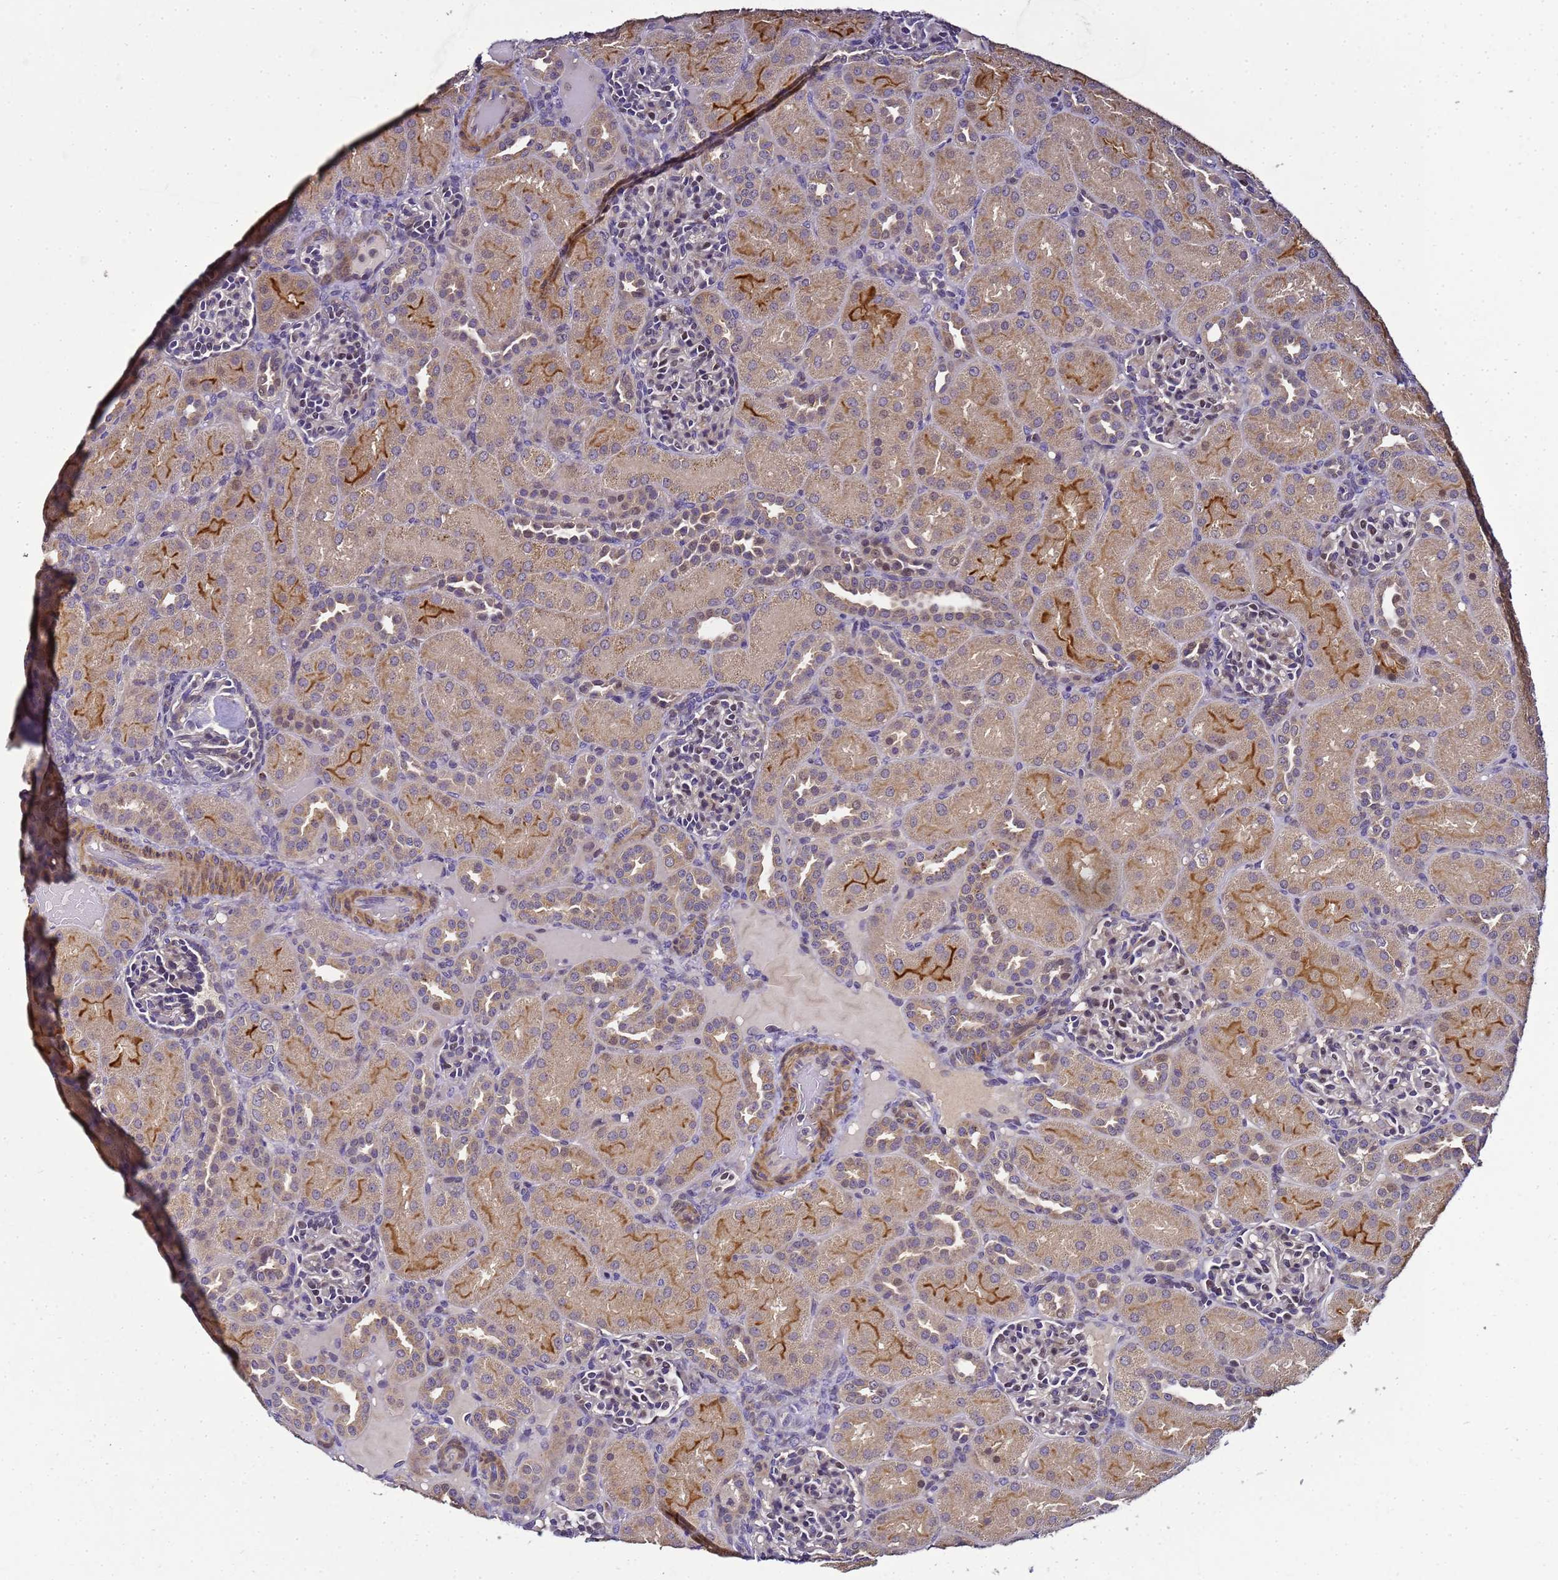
{"staining": {"intensity": "weak", "quantity": "<25%", "location": "nuclear"}, "tissue": "kidney", "cell_type": "Cells in glomeruli", "image_type": "normal", "snomed": [{"axis": "morphology", "description": "Normal tissue, NOS"}, {"axis": "topography", "description": "Kidney"}], "caption": "This is a histopathology image of immunohistochemistry staining of benign kidney, which shows no staining in cells in glomeruli.", "gene": "LGI4", "patient": {"sex": "male", "age": 1}}